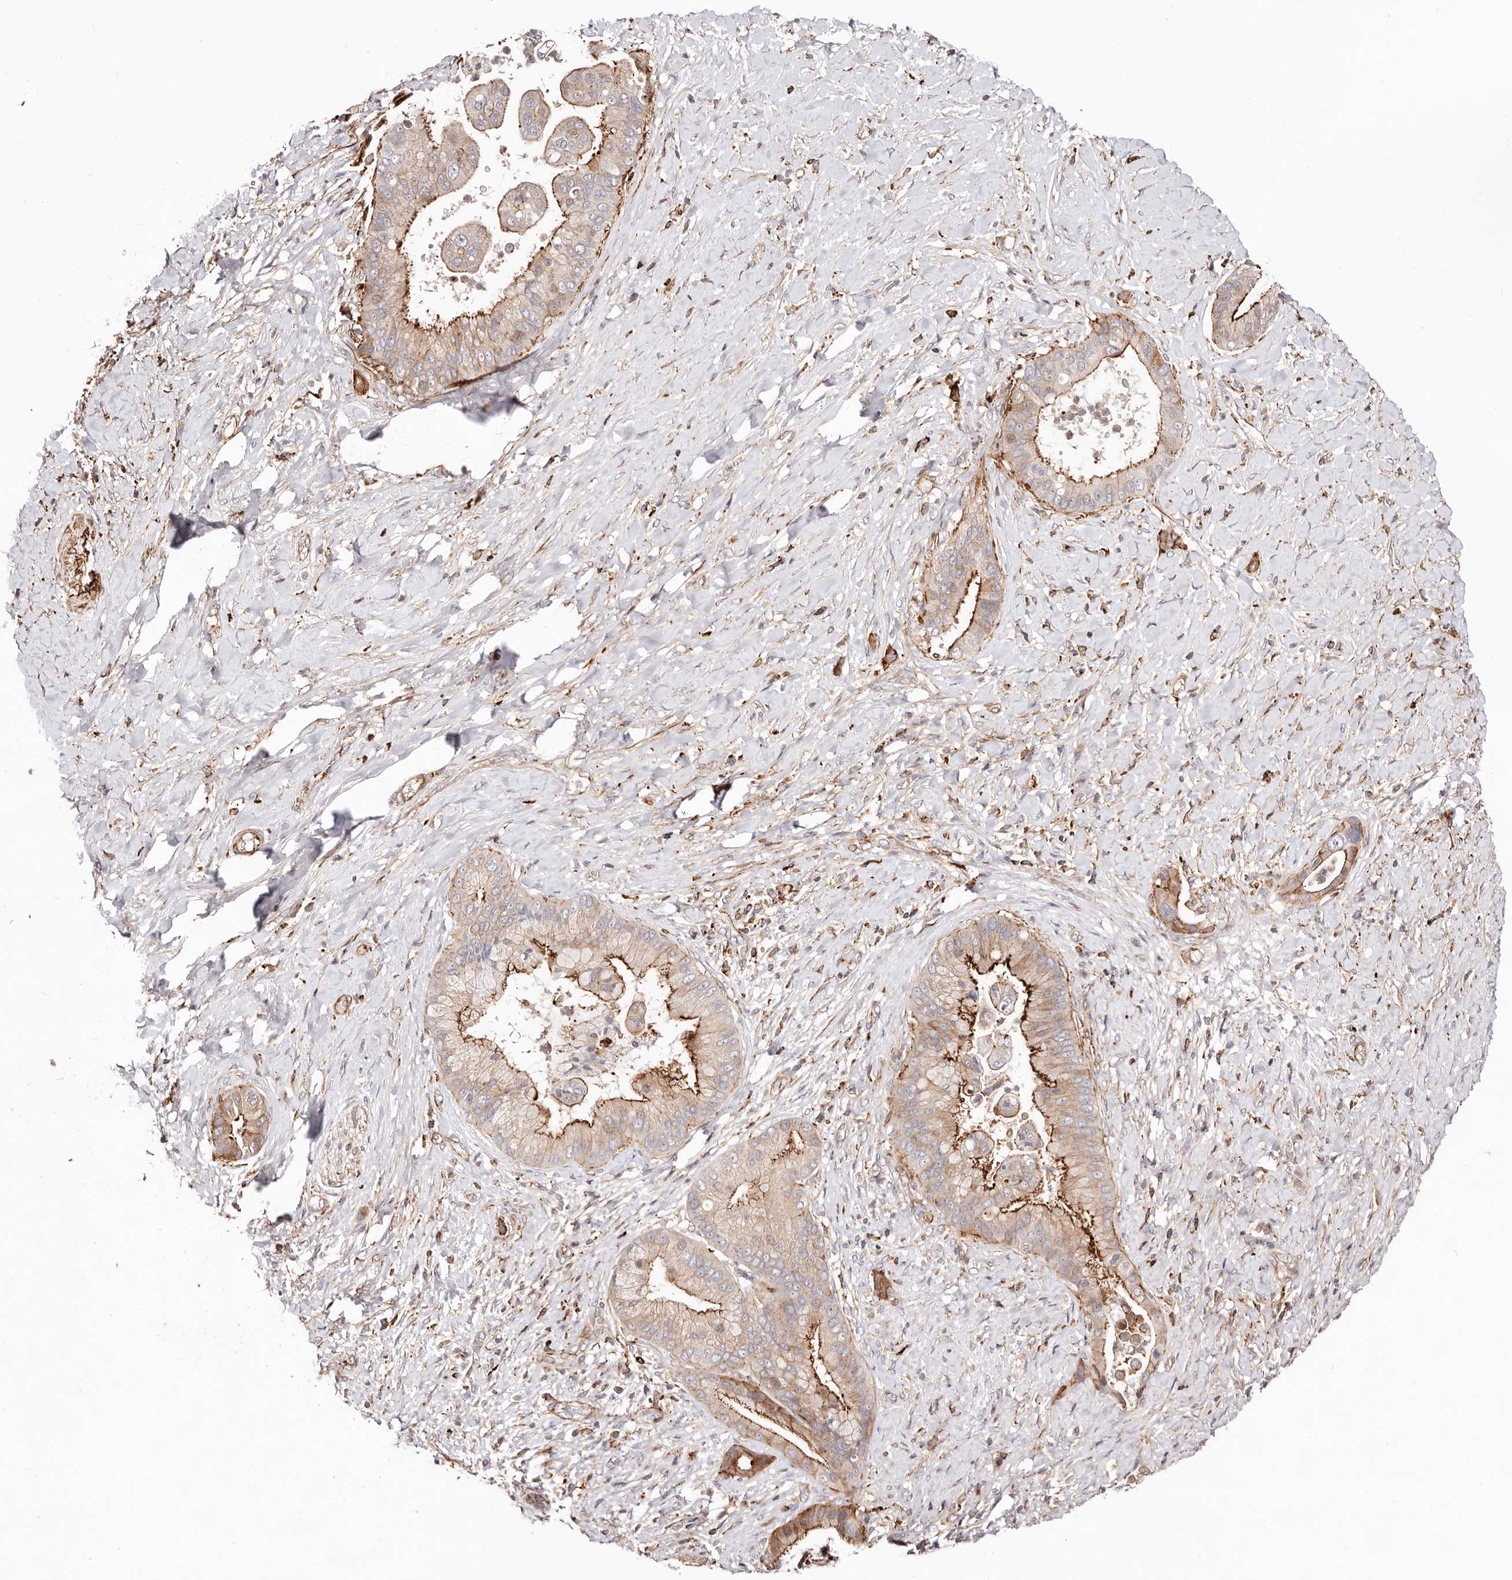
{"staining": {"intensity": "moderate", "quantity": ">75%", "location": "cytoplasmic/membranous"}, "tissue": "liver cancer", "cell_type": "Tumor cells", "image_type": "cancer", "snomed": [{"axis": "morphology", "description": "Cholangiocarcinoma"}, {"axis": "topography", "description": "Liver"}], "caption": "IHC (DAB) staining of cholangiocarcinoma (liver) exhibits moderate cytoplasmic/membranous protein expression in approximately >75% of tumor cells. The staining was performed using DAB (3,3'-diaminobenzidine), with brown indicating positive protein expression. Nuclei are stained blue with hematoxylin.", "gene": "PTPN22", "patient": {"sex": "female", "age": 54}}